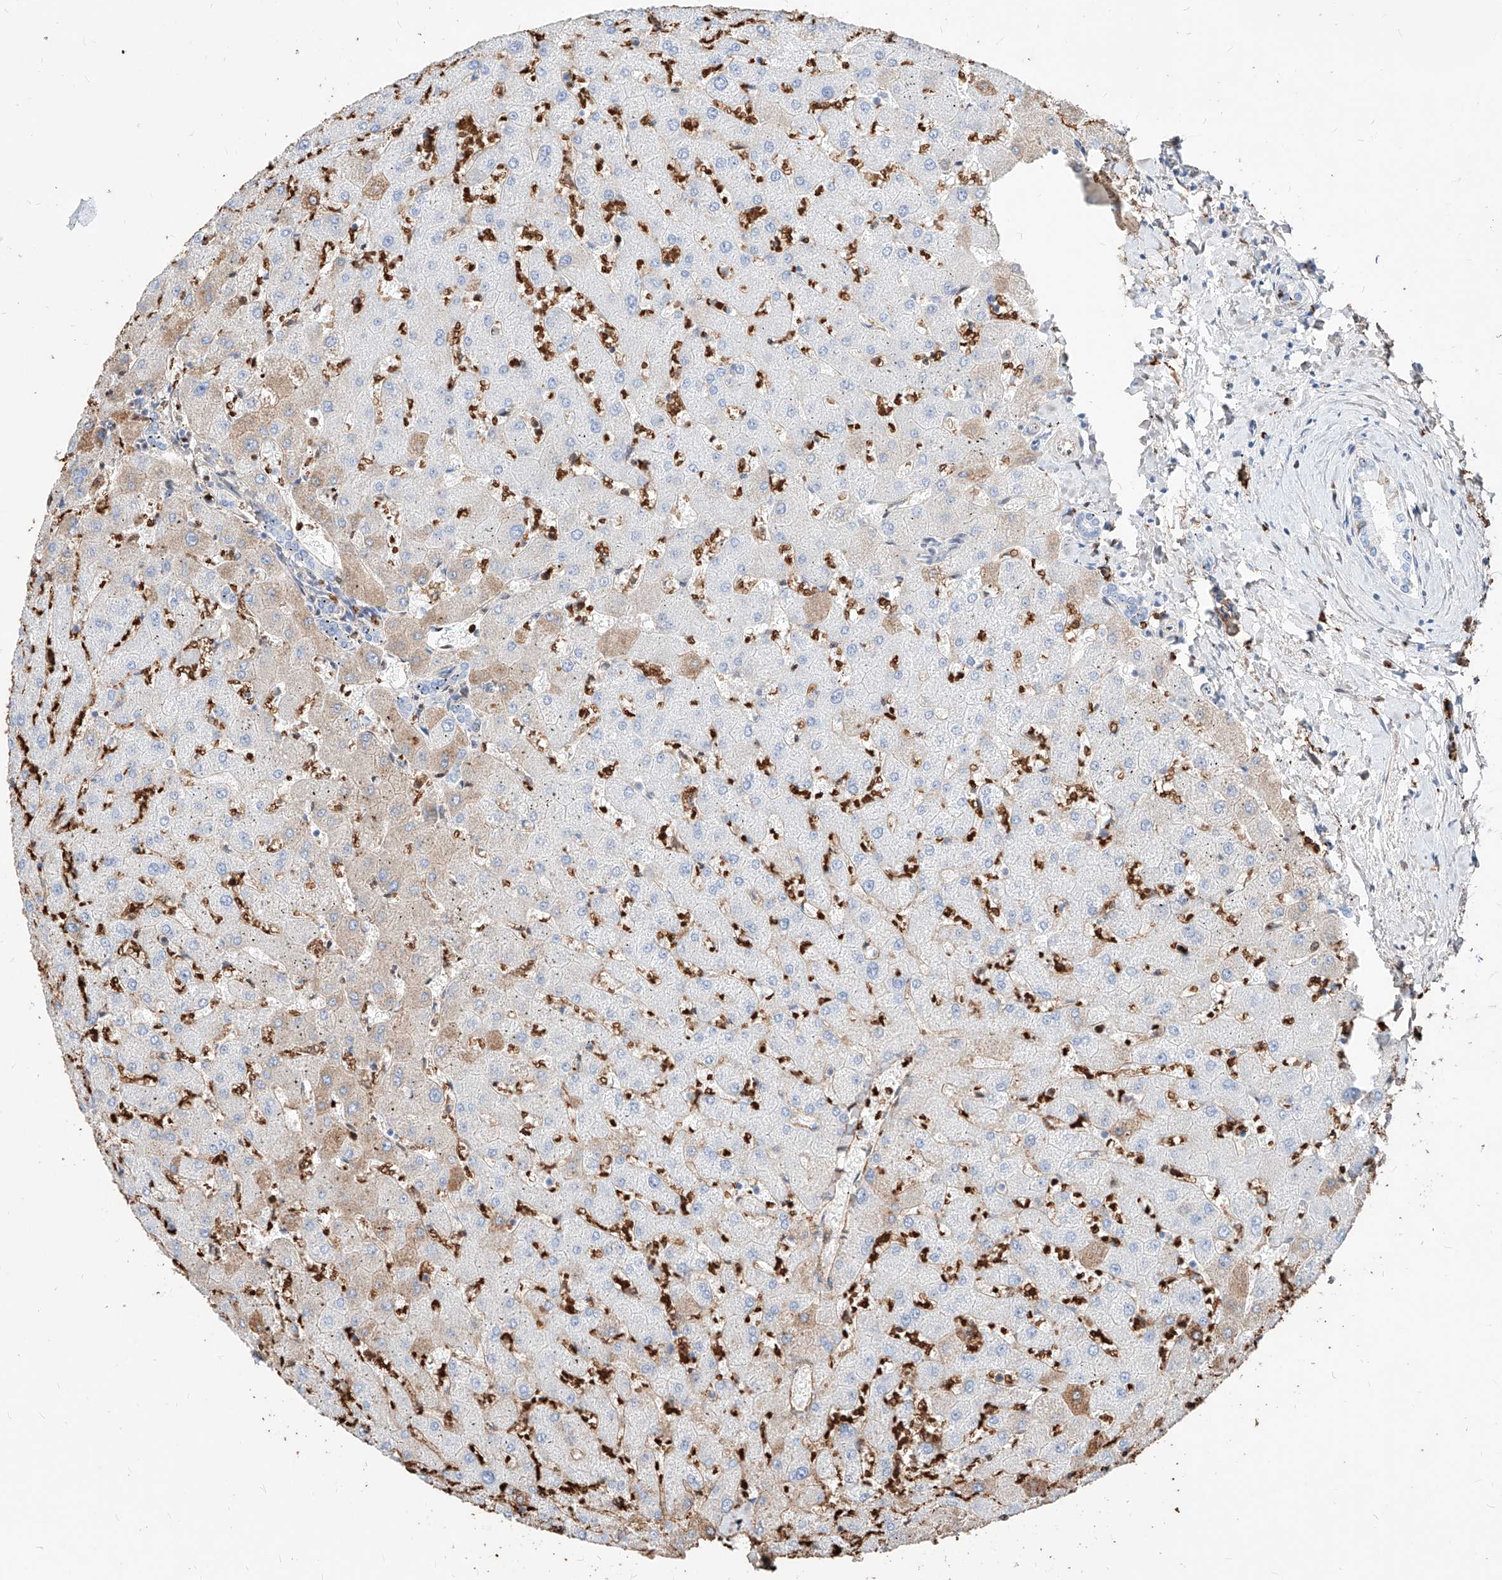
{"staining": {"intensity": "negative", "quantity": "none", "location": "none"}, "tissue": "liver", "cell_type": "Cholangiocytes", "image_type": "normal", "snomed": [{"axis": "morphology", "description": "Normal tissue, NOS"}, {"axis": "topography", "description": "Liver"}], "caption": "Cholangiocytes show no significant protein positivity in normal liver. The staining was performed using DAB to visualize the protein expression in brown, while the nuclei were stained in blue with hematoxylin (Magnification: 20x).", "gene": "ZFP42", "patient": {"sex": "female", "age": 63}}